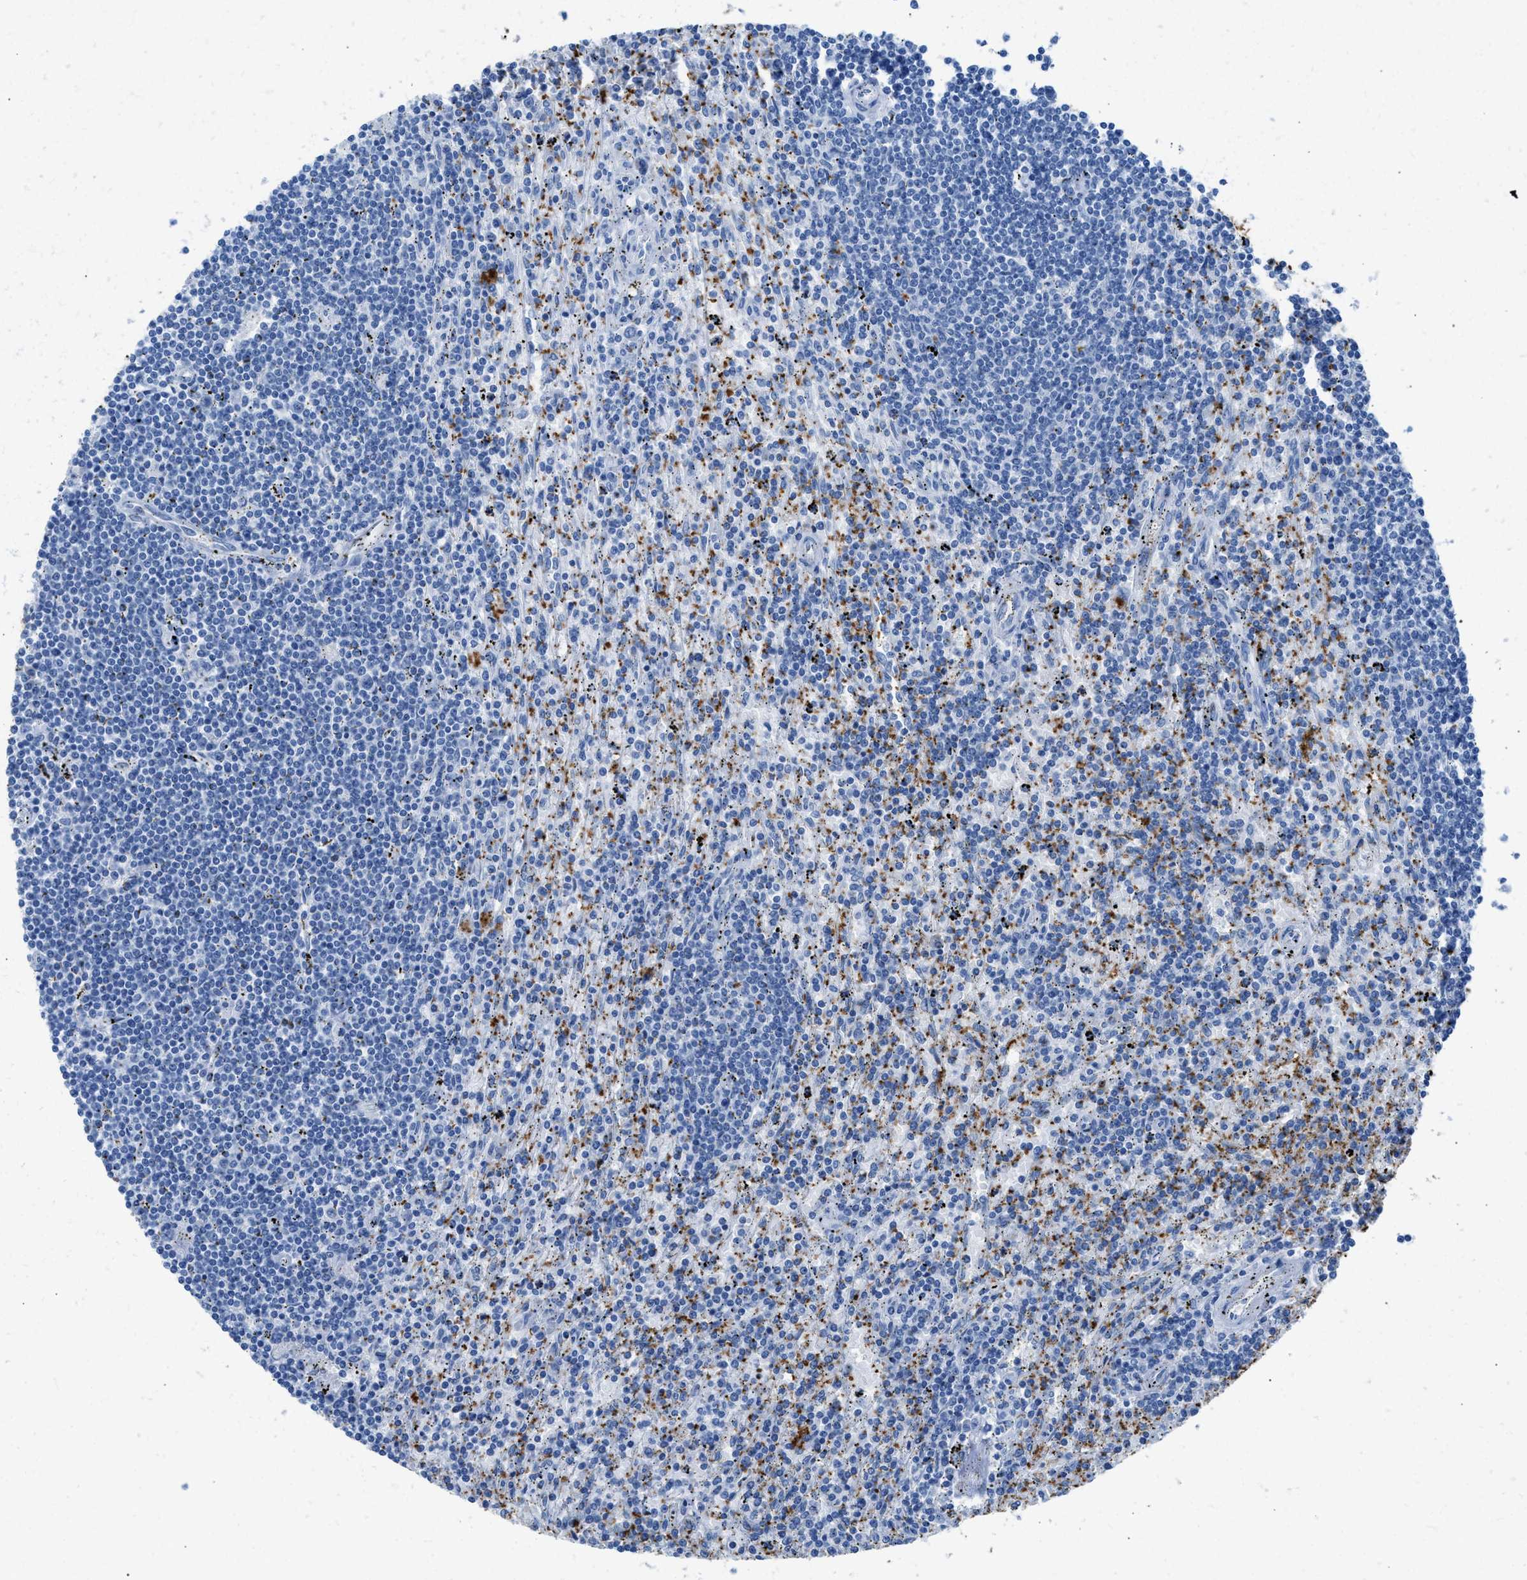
{"staining": {"intensity": "negative", "quantity": "none", "location": "none"}, "tissue": "lymphoma", "cell_type": "Tumor cells", "image_type": "cancer", "snomed": [{"axis": "morphology", "description": "Malignant lymphoma, non-Hodgkin's type, Low grade"}, {"axis": "topography", "description": "Spleen"}], "caption": "Tumor cells are negative for brown protein staining in lymphoma.", "gene": "FAIM2", "patient": {"sex": "male", "age": 76}}